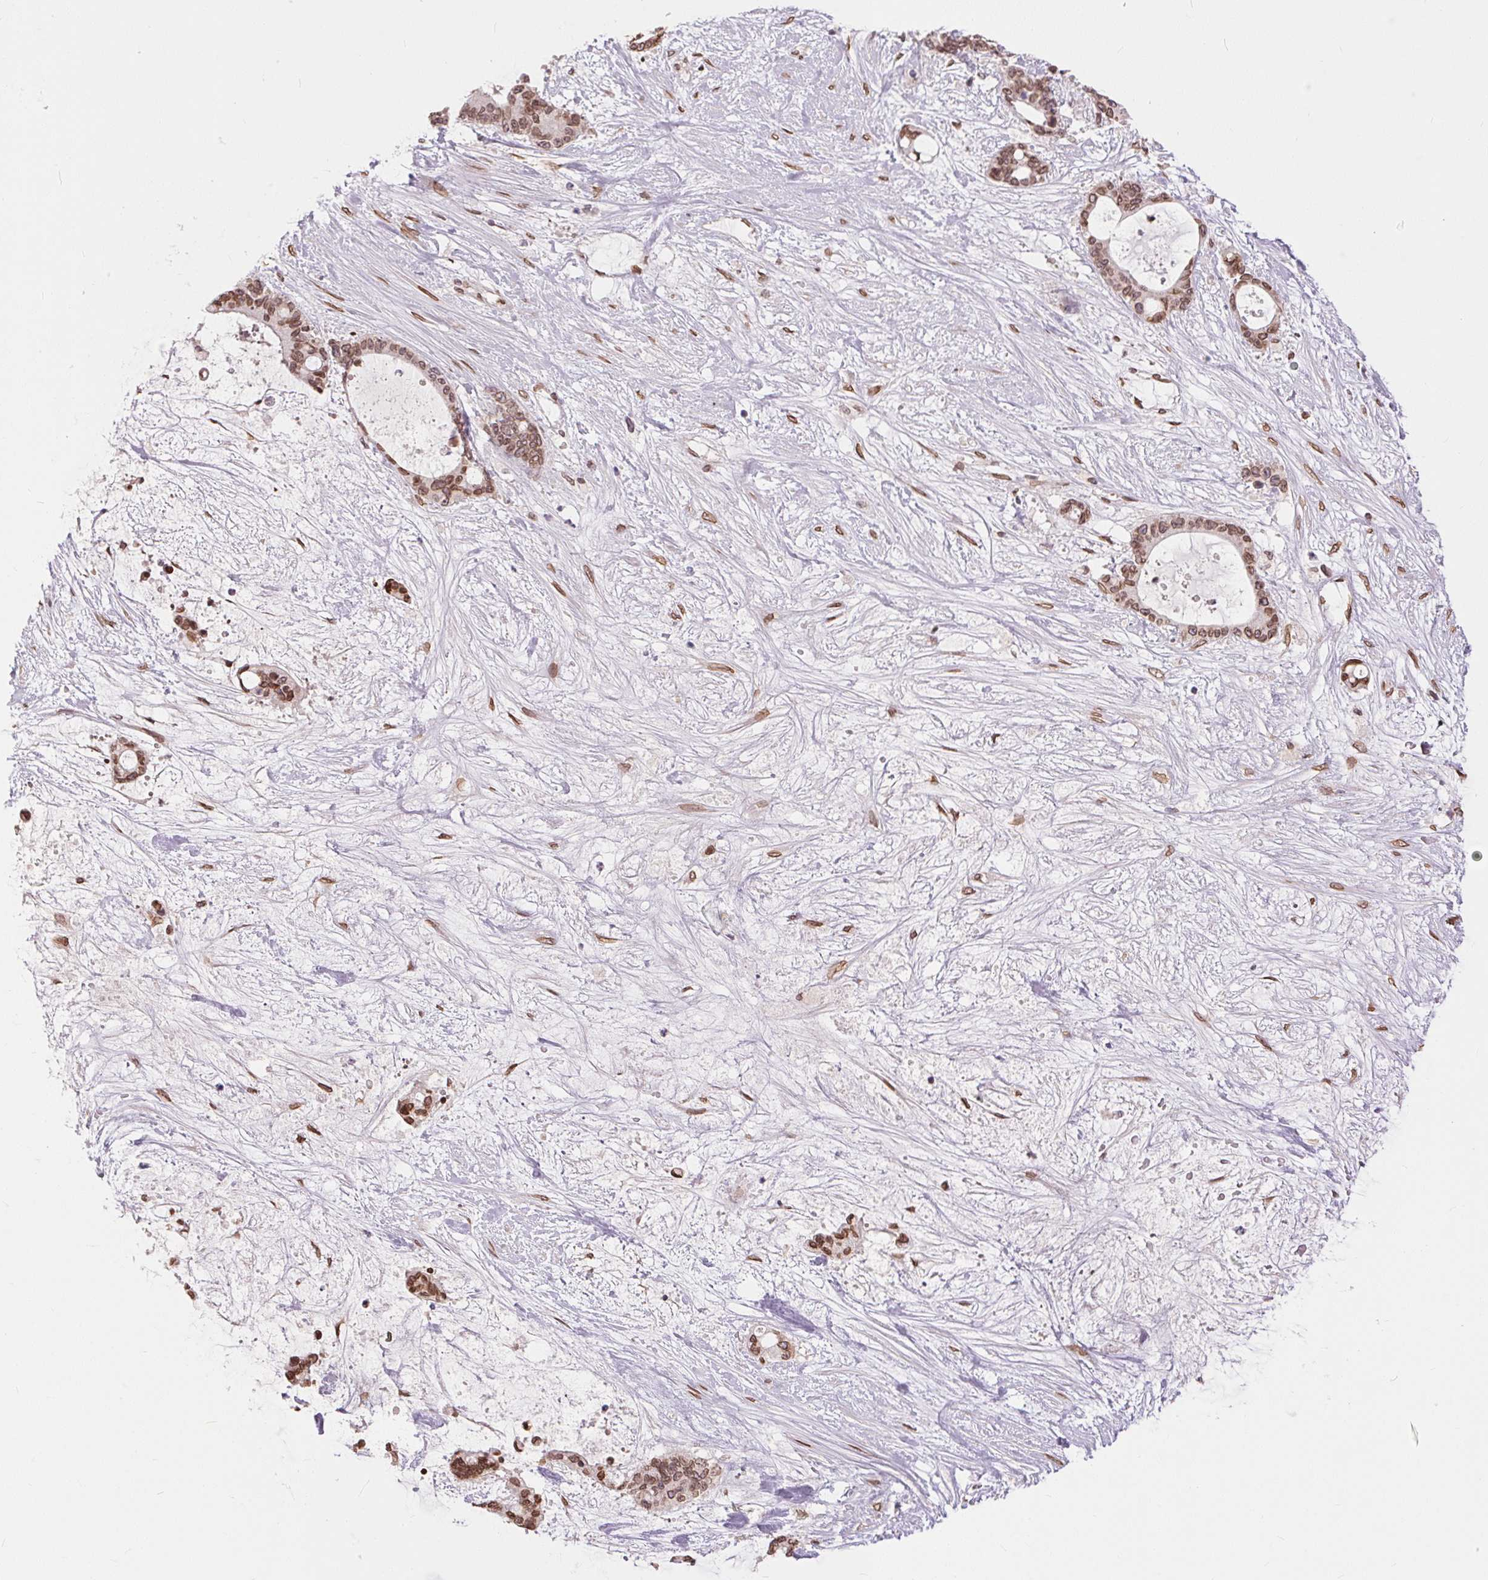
{"staining": {"intensity": "moderate", "quantity": ">75%", "location": "cytoplasmic/membranous,nuclear"}, "tissue": "liver cancer", "cell_type": "Tumor cells", "image_type": "cancer", "snomed": [{"axis": "morphology", "description": "Normal tissue, NOS"}, {"axis": "morphology", "description": "Cholangiocarcinoma"}, {"axis": "topography", "description": "Liver"}, {"axis": "topography", "description": "Peripheral nerve tissue"}], "caption": "Immunohistochemistry (IHC) (DAB (3,3'-diaminobenzidine)) staining of human liver cancer demonstrates moderate cytoplasmic/membranous and nuclear protein staining in approximately >75% of tumor cells.", "gene": "TMEM175", "patient": {"sex": "female", "age": 73}}